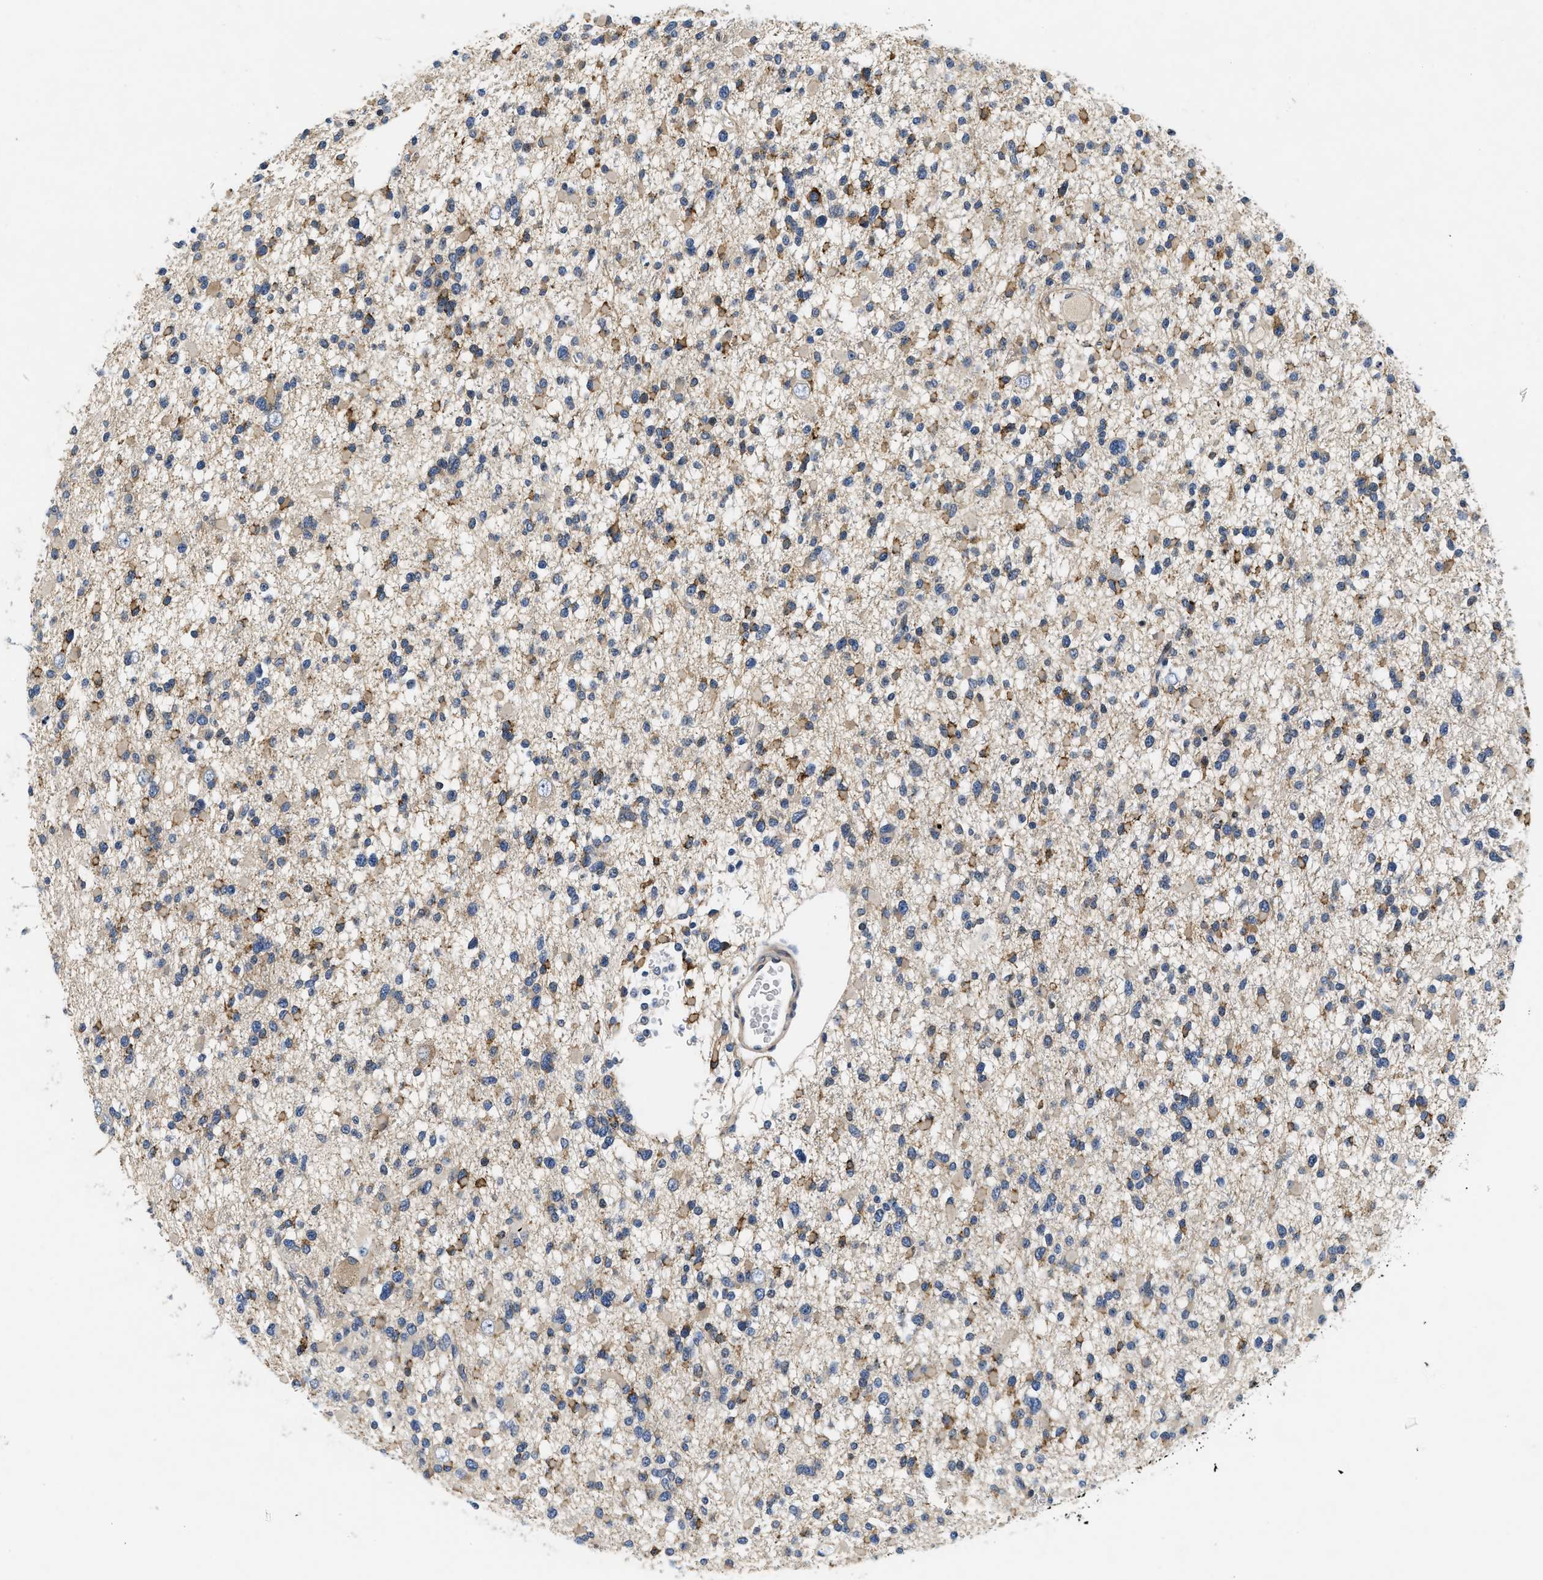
{"staining": {"intensity": "moderate", "quantity": ">75%", "location": "cytoplasmic/membranous"}, "tissue": "glioma", "cell_type": "Tumor cells", "image_type": "cancer", "snomed": [{"axis": "morphology", "description": "Glioma, malignant, Low grade"}, {"axis": "topography", "description": "Brain"}], "caption": "Immunohistochemistry (DAB (3,3'-diaminobenzidine)) staining of human glioma displays moderate cytoplasmic/membranous protein expression in about >75% of tumor cells. (DAB (3,3'-diaminobenzidine) IHC with brightfield microscopy, high magnification).", "gene": "VIP", "patient": {"sex": "female", "age": 22}}